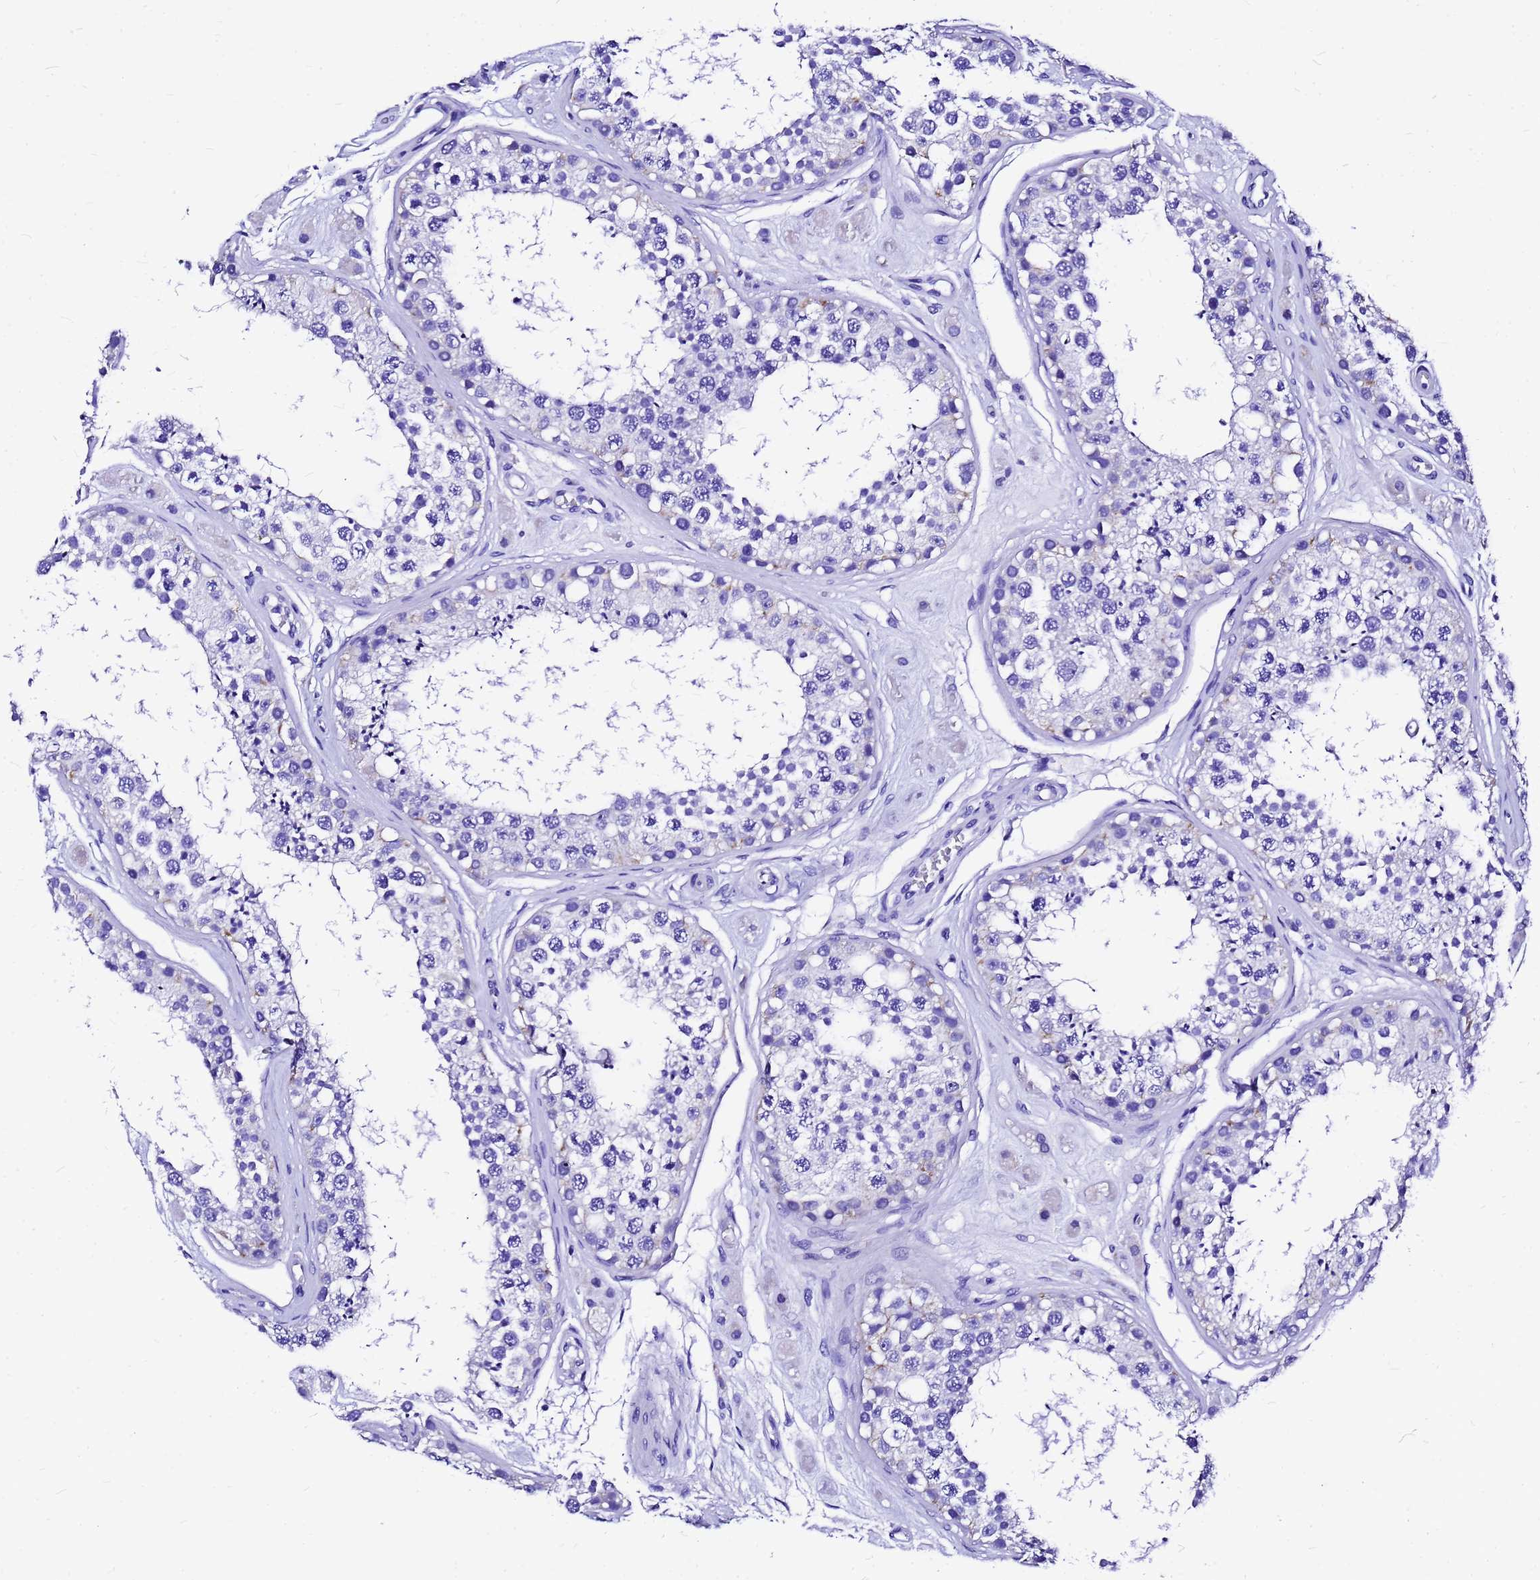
{"staining": {"intensity": "negative", "quantity": "none", "location": "none"}, "tissue": "testis", "cell_type": "Cells in seminiferous ducts", "image_type": "normal", "snomed": [{"axis": "morphology", "description": "Normal tissue, NOS"}, {"axis": "topography", "description": "Testis"}], "caption": "High magnification brightfield microscopy of normal testis stained with DAB (3,3'-diaminobenzidine) (brown) and counterstained with hematoxylin (blue): cells in seminiferous ducts show no significant positivity.", "gene": "HERC4", "patient": {"sex": "male", "age": 25}}